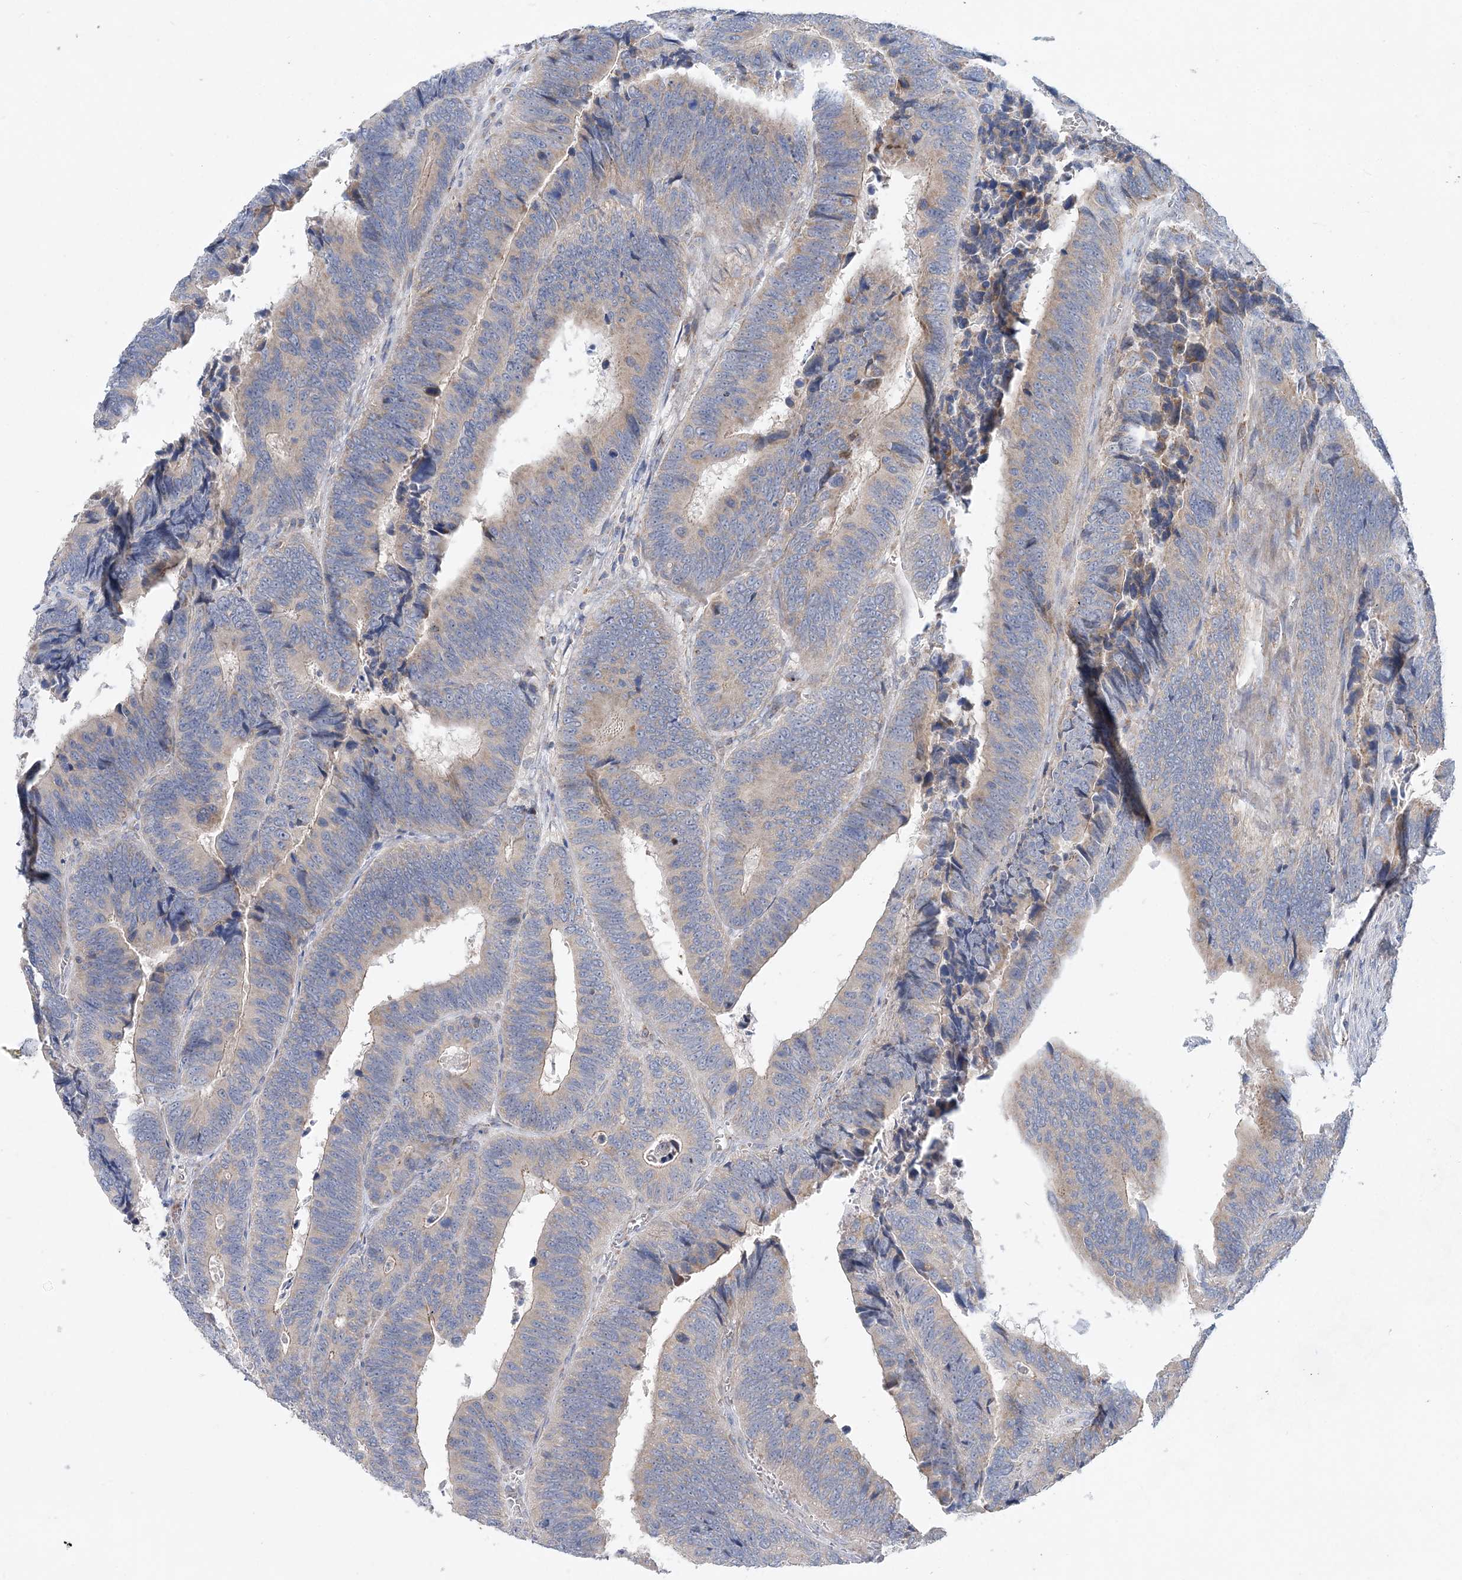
{"staining": {"intensity": "negative", "quantity": "none", "location": "none"}, "tissue": "colorectal cancer", "cell_type": "Tumor cells", "image_type": "cancer", "snomed": [{"axis": "morphology", "description": "Adenocarcinoma, NOS"}, {"axis": "topography", "description": "Colon"}], "caption": "Immunohistochemistry of human colorectal cancer shows no expression in tumor cells.", "gene": "TRAPPC13", "patient": {"sex": "male", "age": 72}}